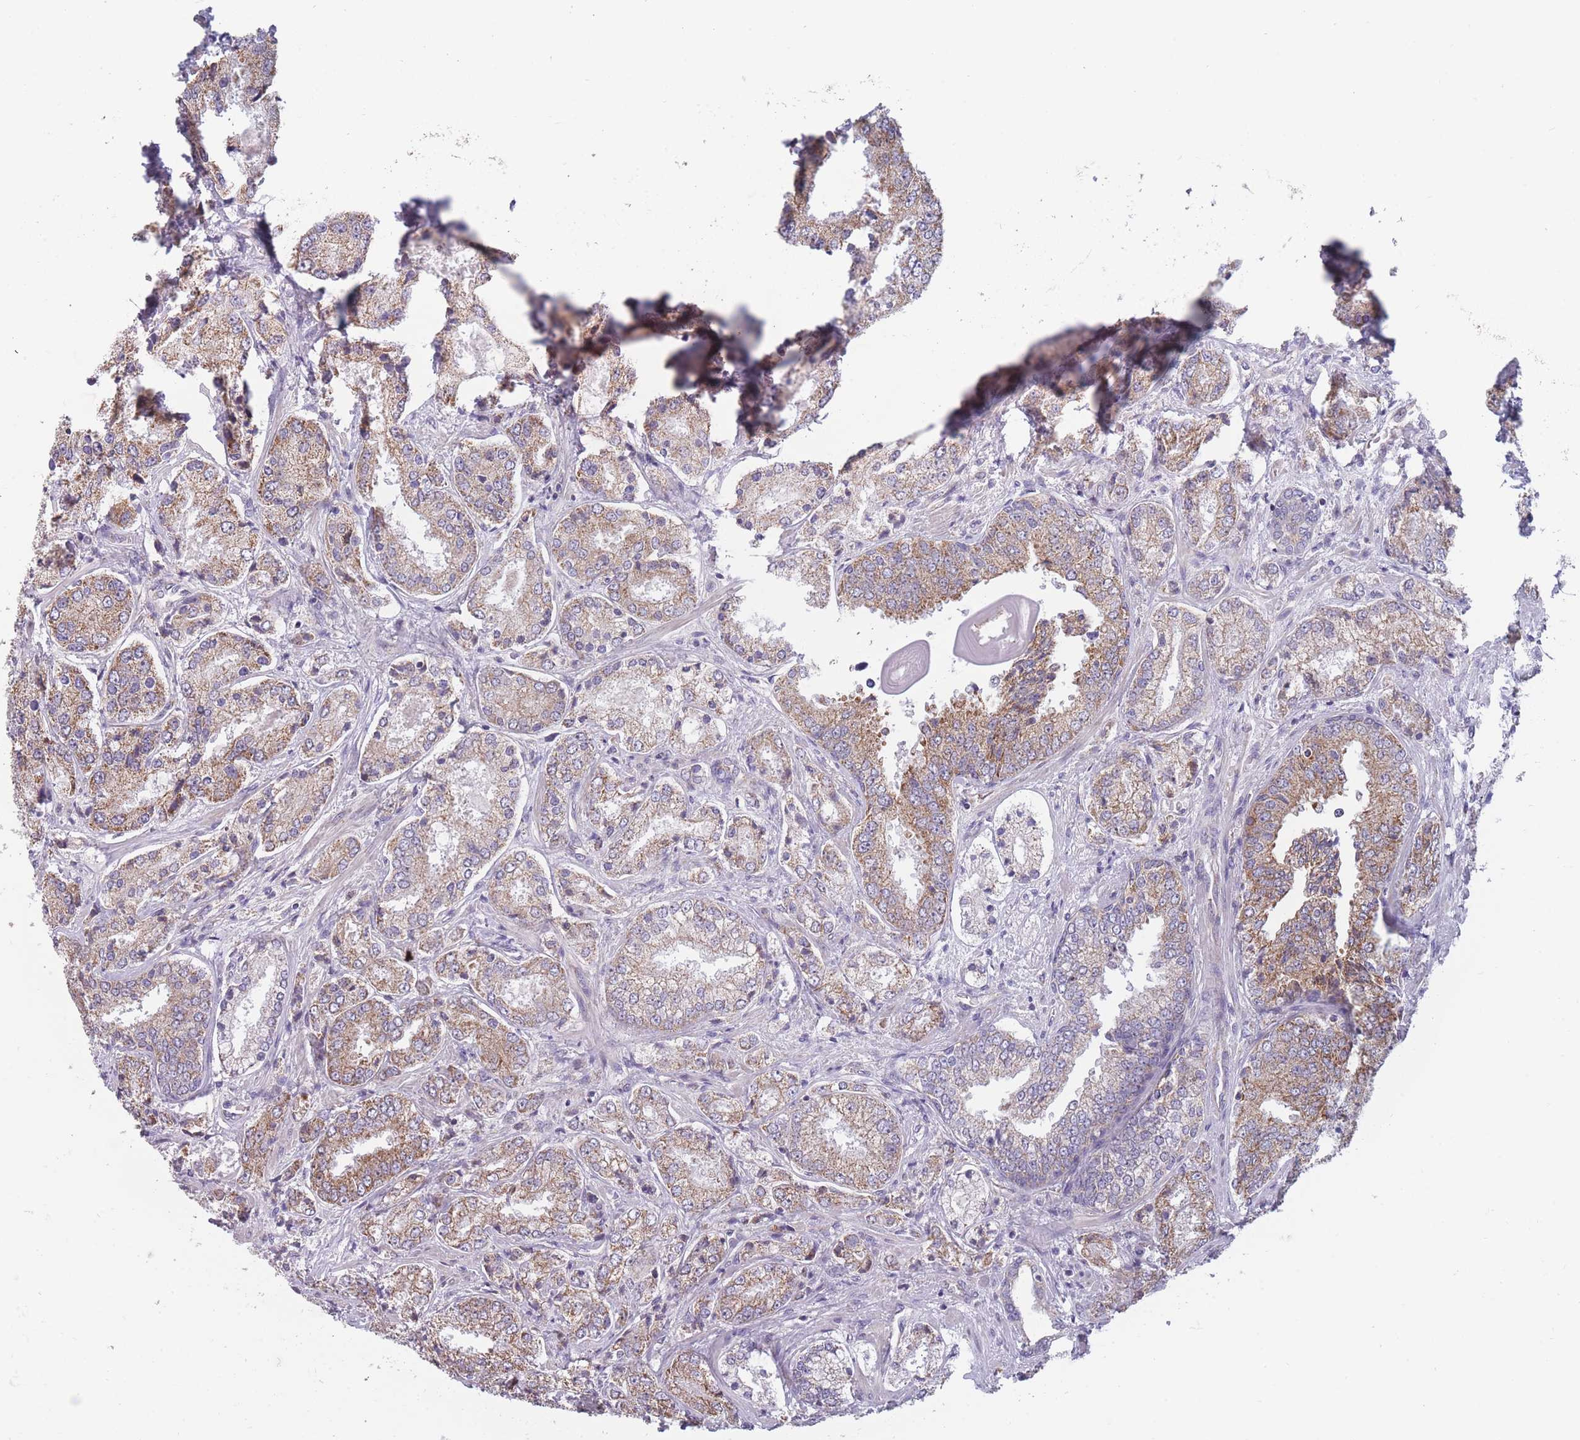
{"staining": {"intensity": "moderate", "quantity": ">75%", "location": "cytoplasmic/membranous"}, "tissue": "prostate cancer", "cell_type": "Tumor cells", "image_type": "cancer", "snomed": [{"axis": "morphology", "description": "Adenocarcinoma, High grade"}, {"axis": "topography", "description": "Prostate"}], "caption": "This photomicrograph shows prostate cancer stained with IHC to label a protein in brown. The cytoplasmic/membranous of tumor cells show moderate positivity for the protein. Nuclei are counter-stained blue.", "gene": "MRPS18C", "patient": {"sex": "male", "age": 63}}